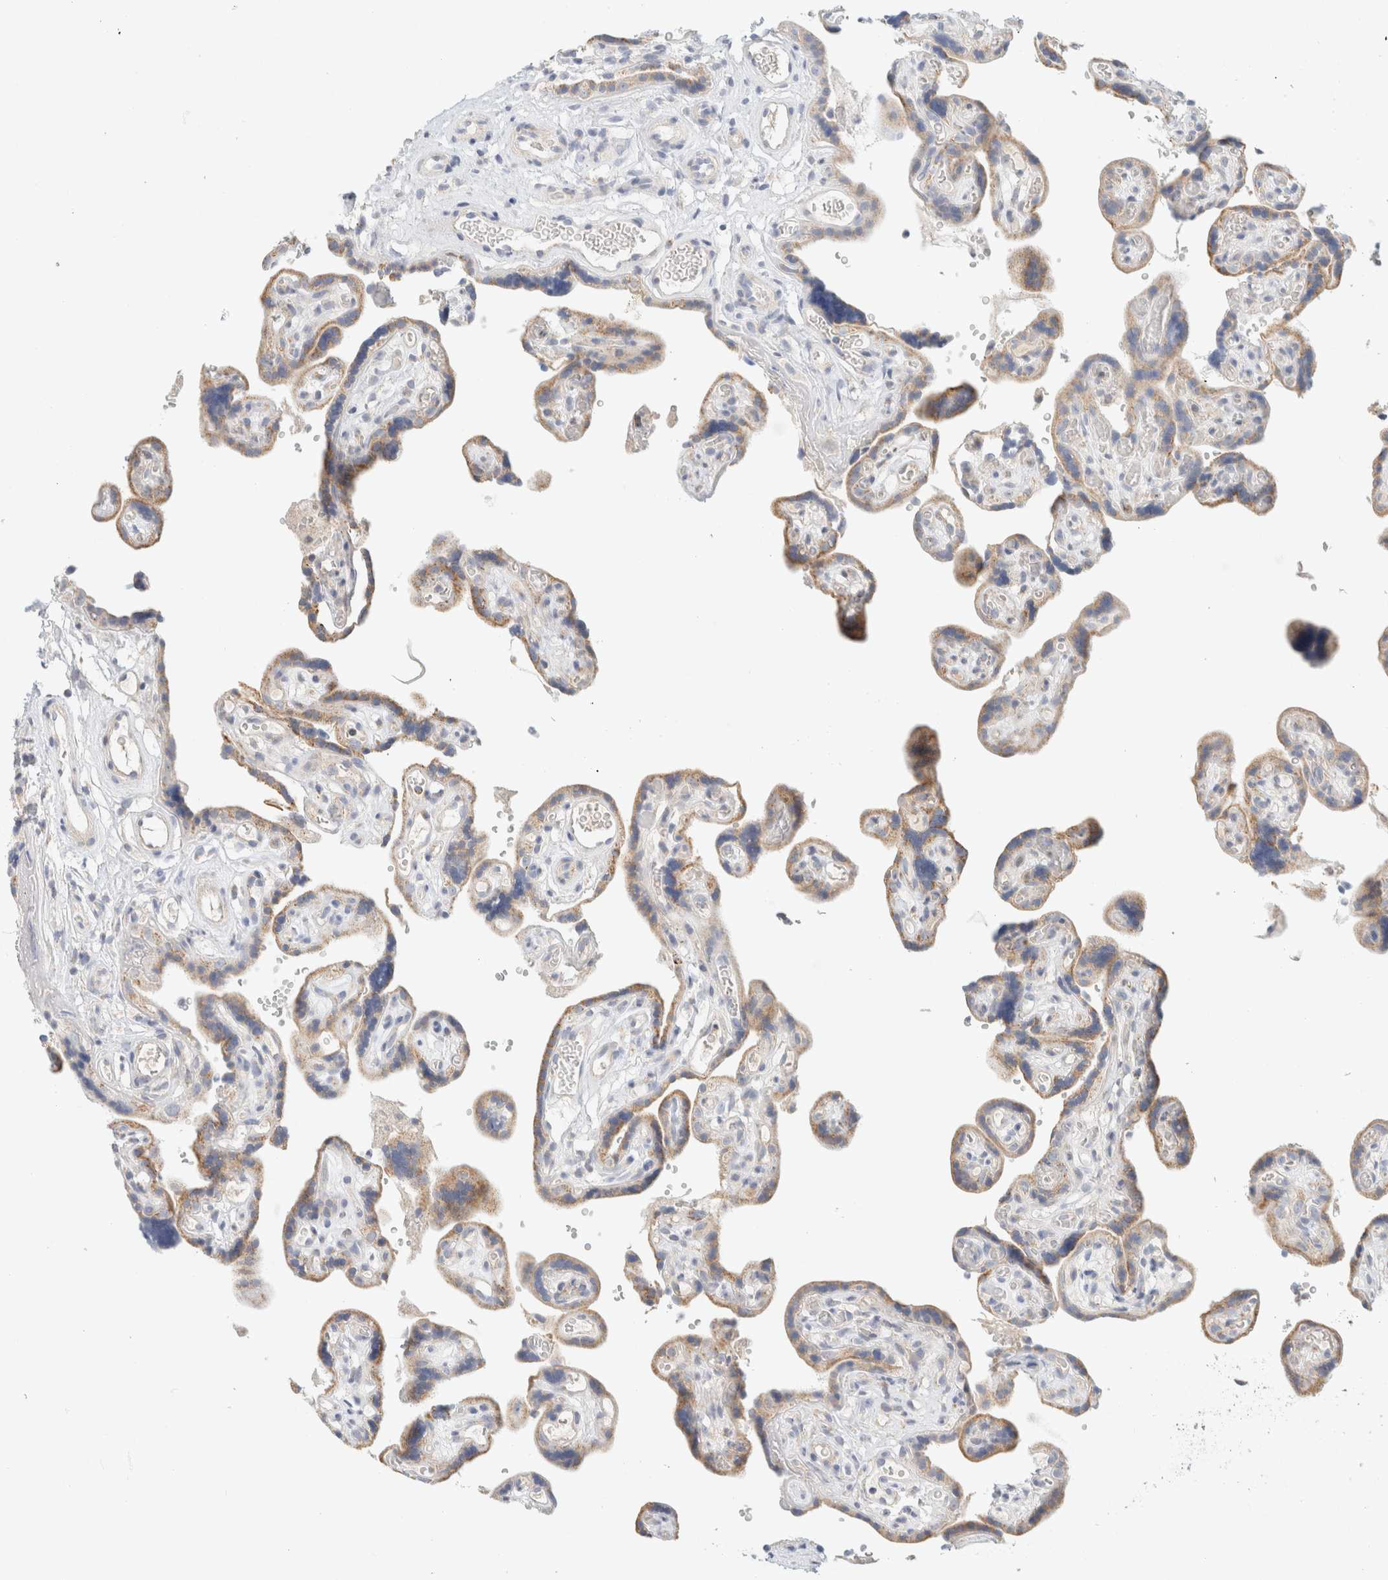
{"staining": {"intensity": "weak", "quantity": ">75%", "location": "cytoplasmic/membranous"}, "tissue": "placenta", "cell_type": "Decidual cells", "image_type": "normal", "snomed": [{"axis": "morphology", "description": "Normal tissue, NOS"}, {"axis": "topography", "description": "Placenta"}], "caption": "The image reveals staining of unremarkable placenta, revealing weak cytoplasmic/membranous protein expression (brown color) within decidual cells.", "gene": "HDHD3", "patient": {"sex": "female", "age": 30}}